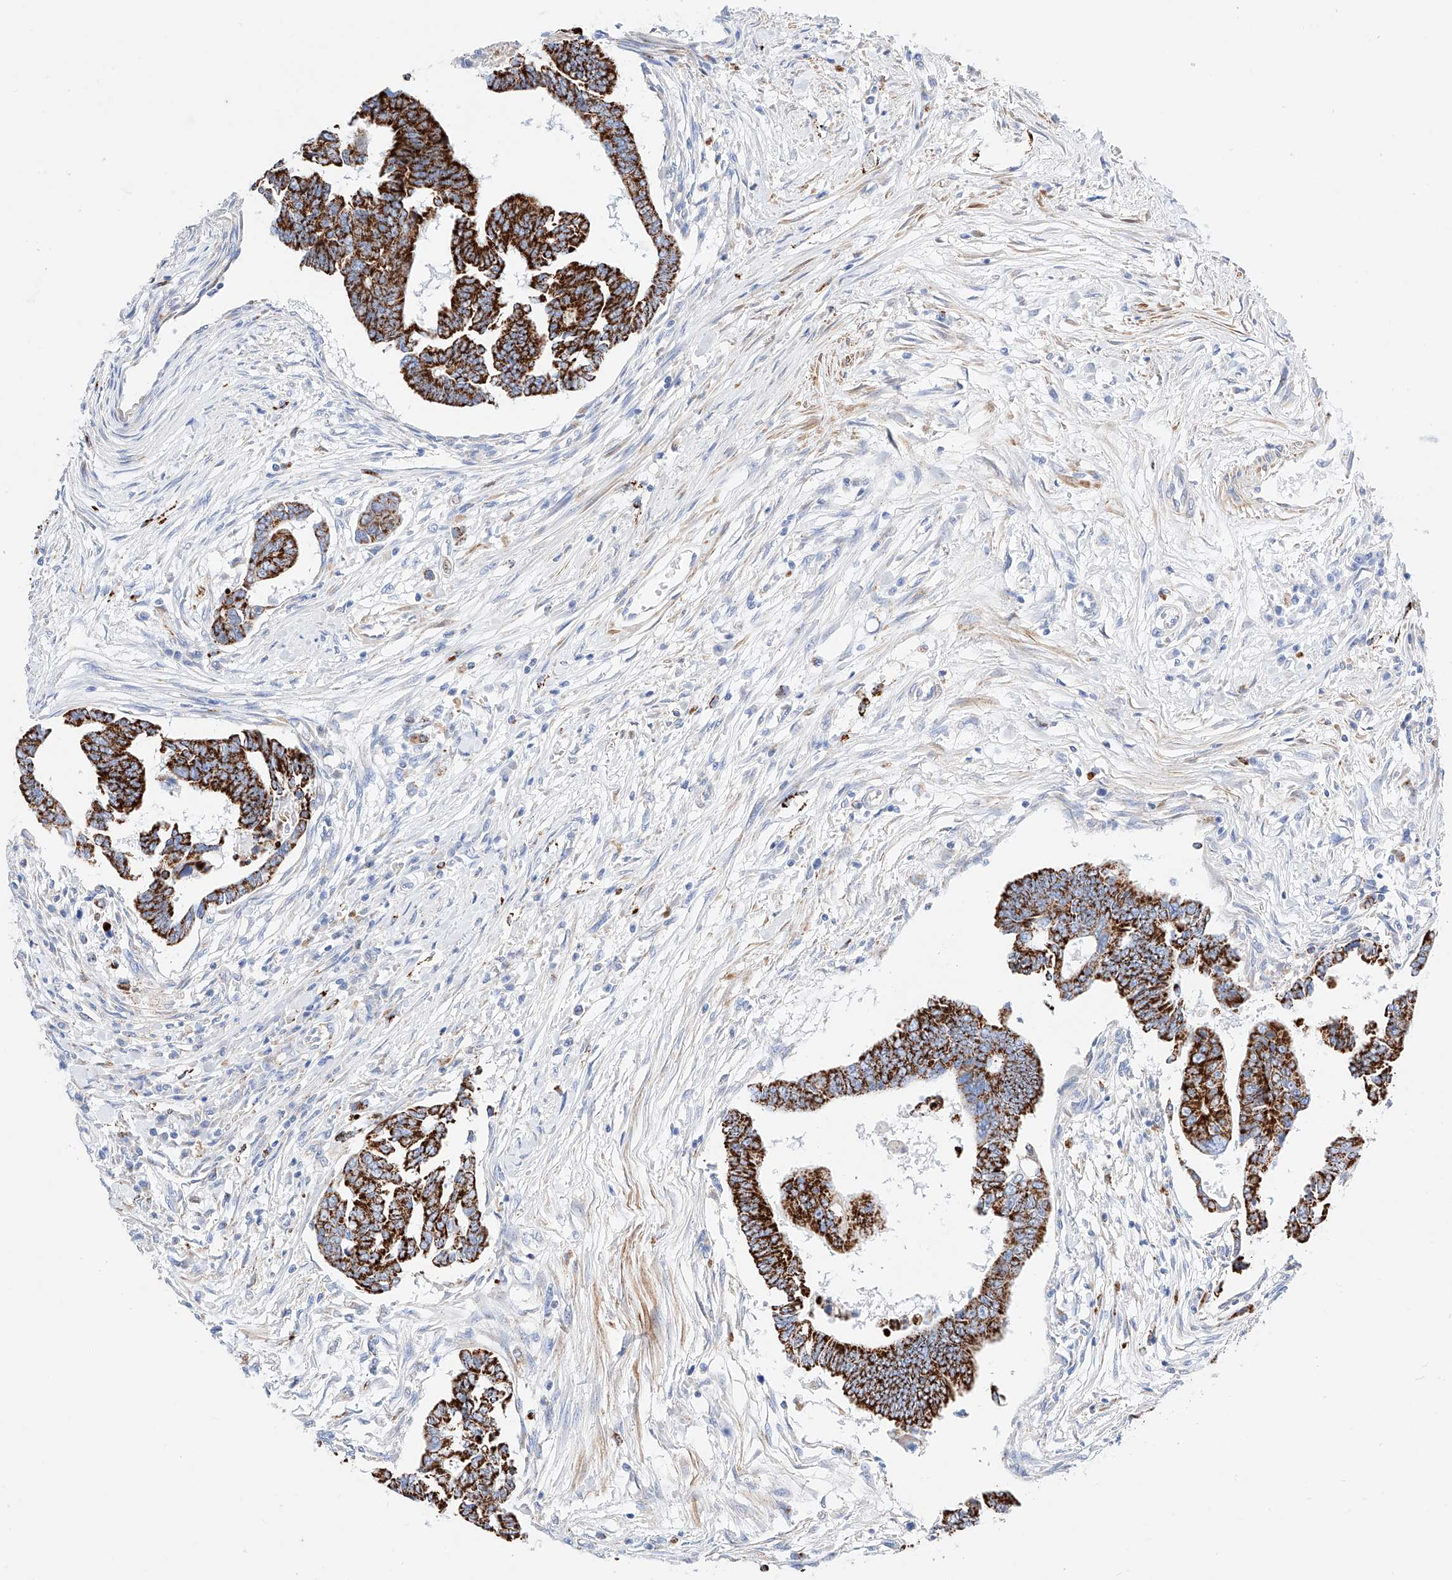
{"staining": {"intensity": "strong", "quantity": ">75%", "location": "cytoplasmic/membranous"}, "tissue": "colorectal cancer", "cell_type": "Tumor cells", "image_type": "cancer", "snomed": [{"axis": "morphology", "description": "Adenocarcinoma, NOS"}, {"axis": "topography", "description": "Rectum"}], "caption": "This is an image of immunohistochemistry staining of colorectal adenocarcinoma, which shows strong expression in the cytoplasmic/membranous of tumor cells.", "gene": "C6orf62", "patient": {"sex": "female", "age": 65}}